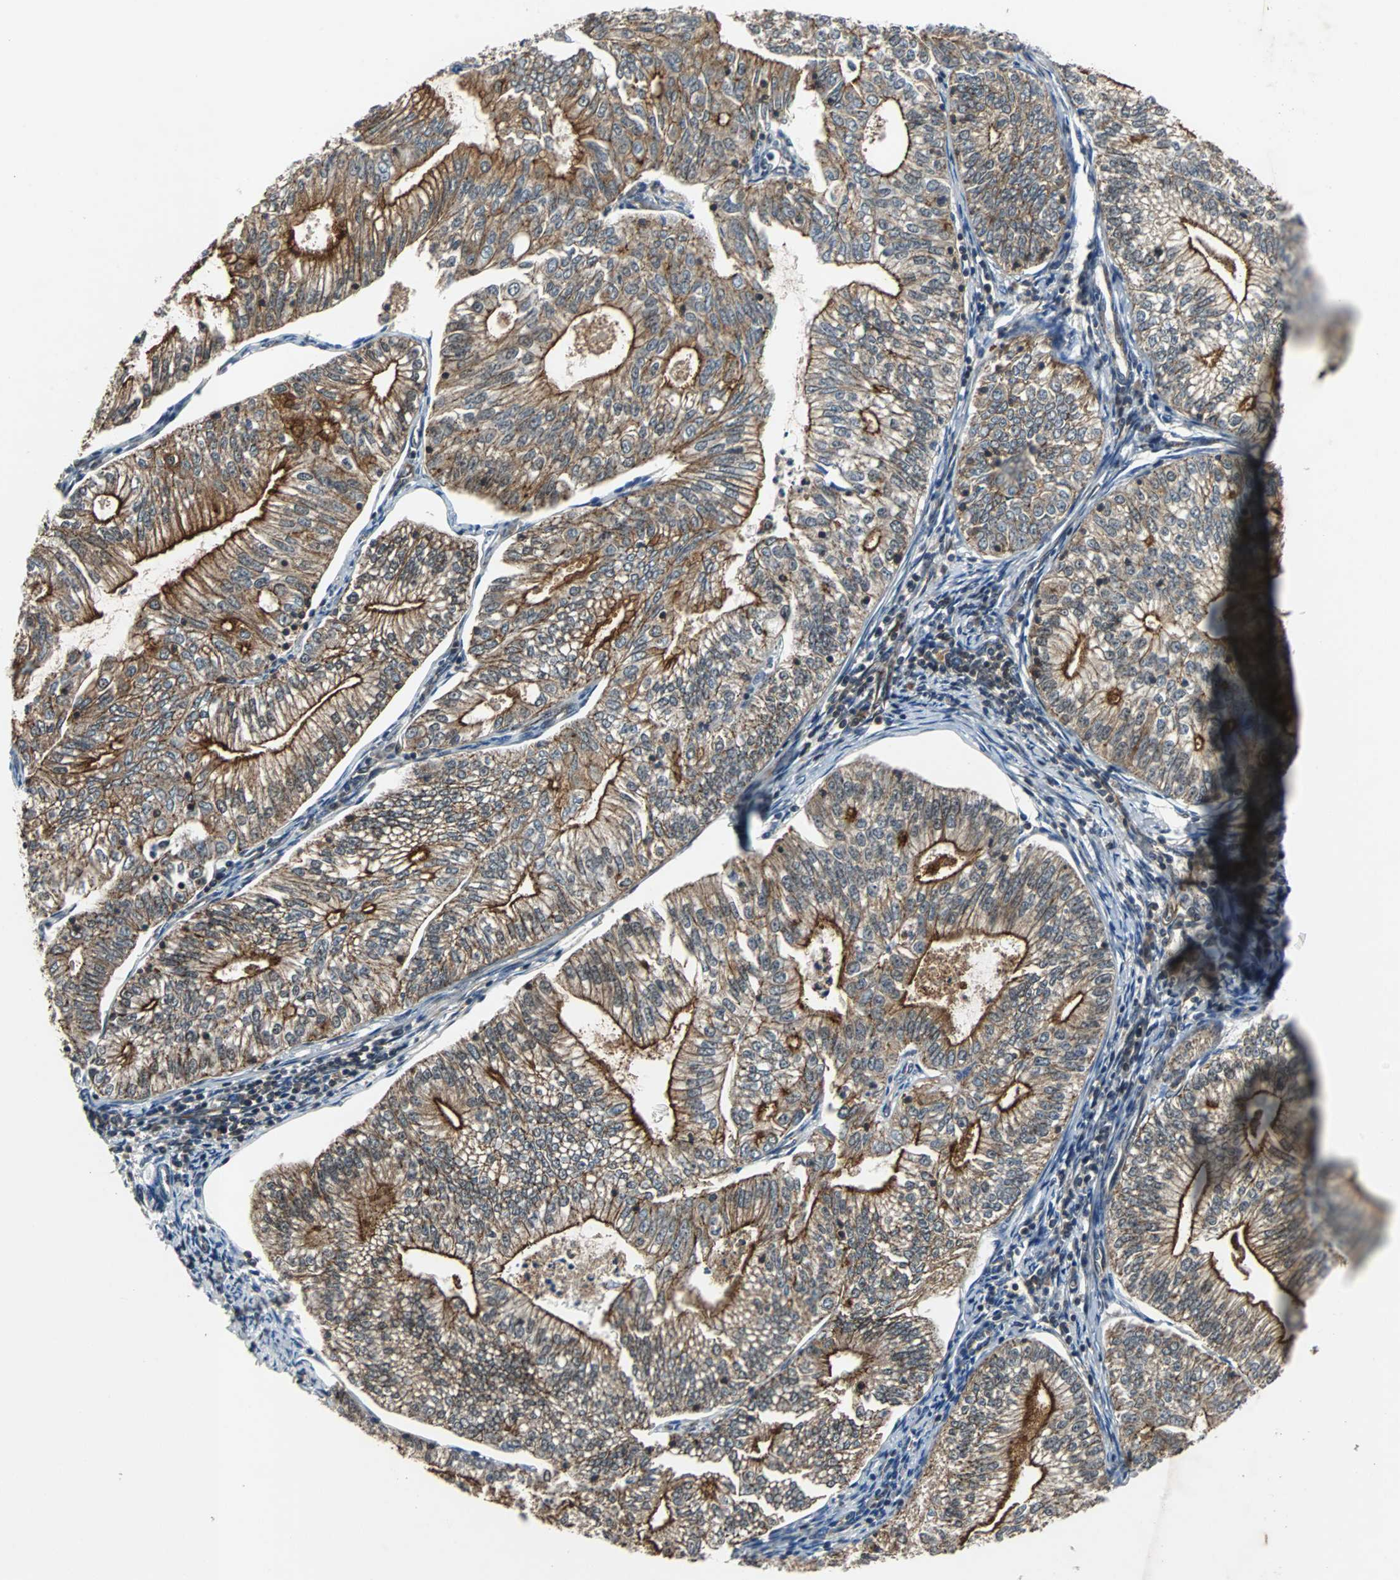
{"staining": {"intensity": "moderate", "quantity": ">75%", "location": "cytoplasmic/membranous"}, "tissue": "endometrial cancer", "cell_type": "Tumor cells", "image_type": "cancer", "snomed": [{"axis": "morphology", "description": "Adenocarcinoma, NOS"}, {"axis": "topography", "description": "Endometrium"}], "caption": "Endometrial cancer (adenocarcinoma) was stained to show a protein in brown. There is medium levels of moderate cytoplasmic/membranous positivity in approximately >75% of tumor cells. Nuclei are stained in blue.", "gene": "LSR", "patient": {"sex": "female", "age": 69}}